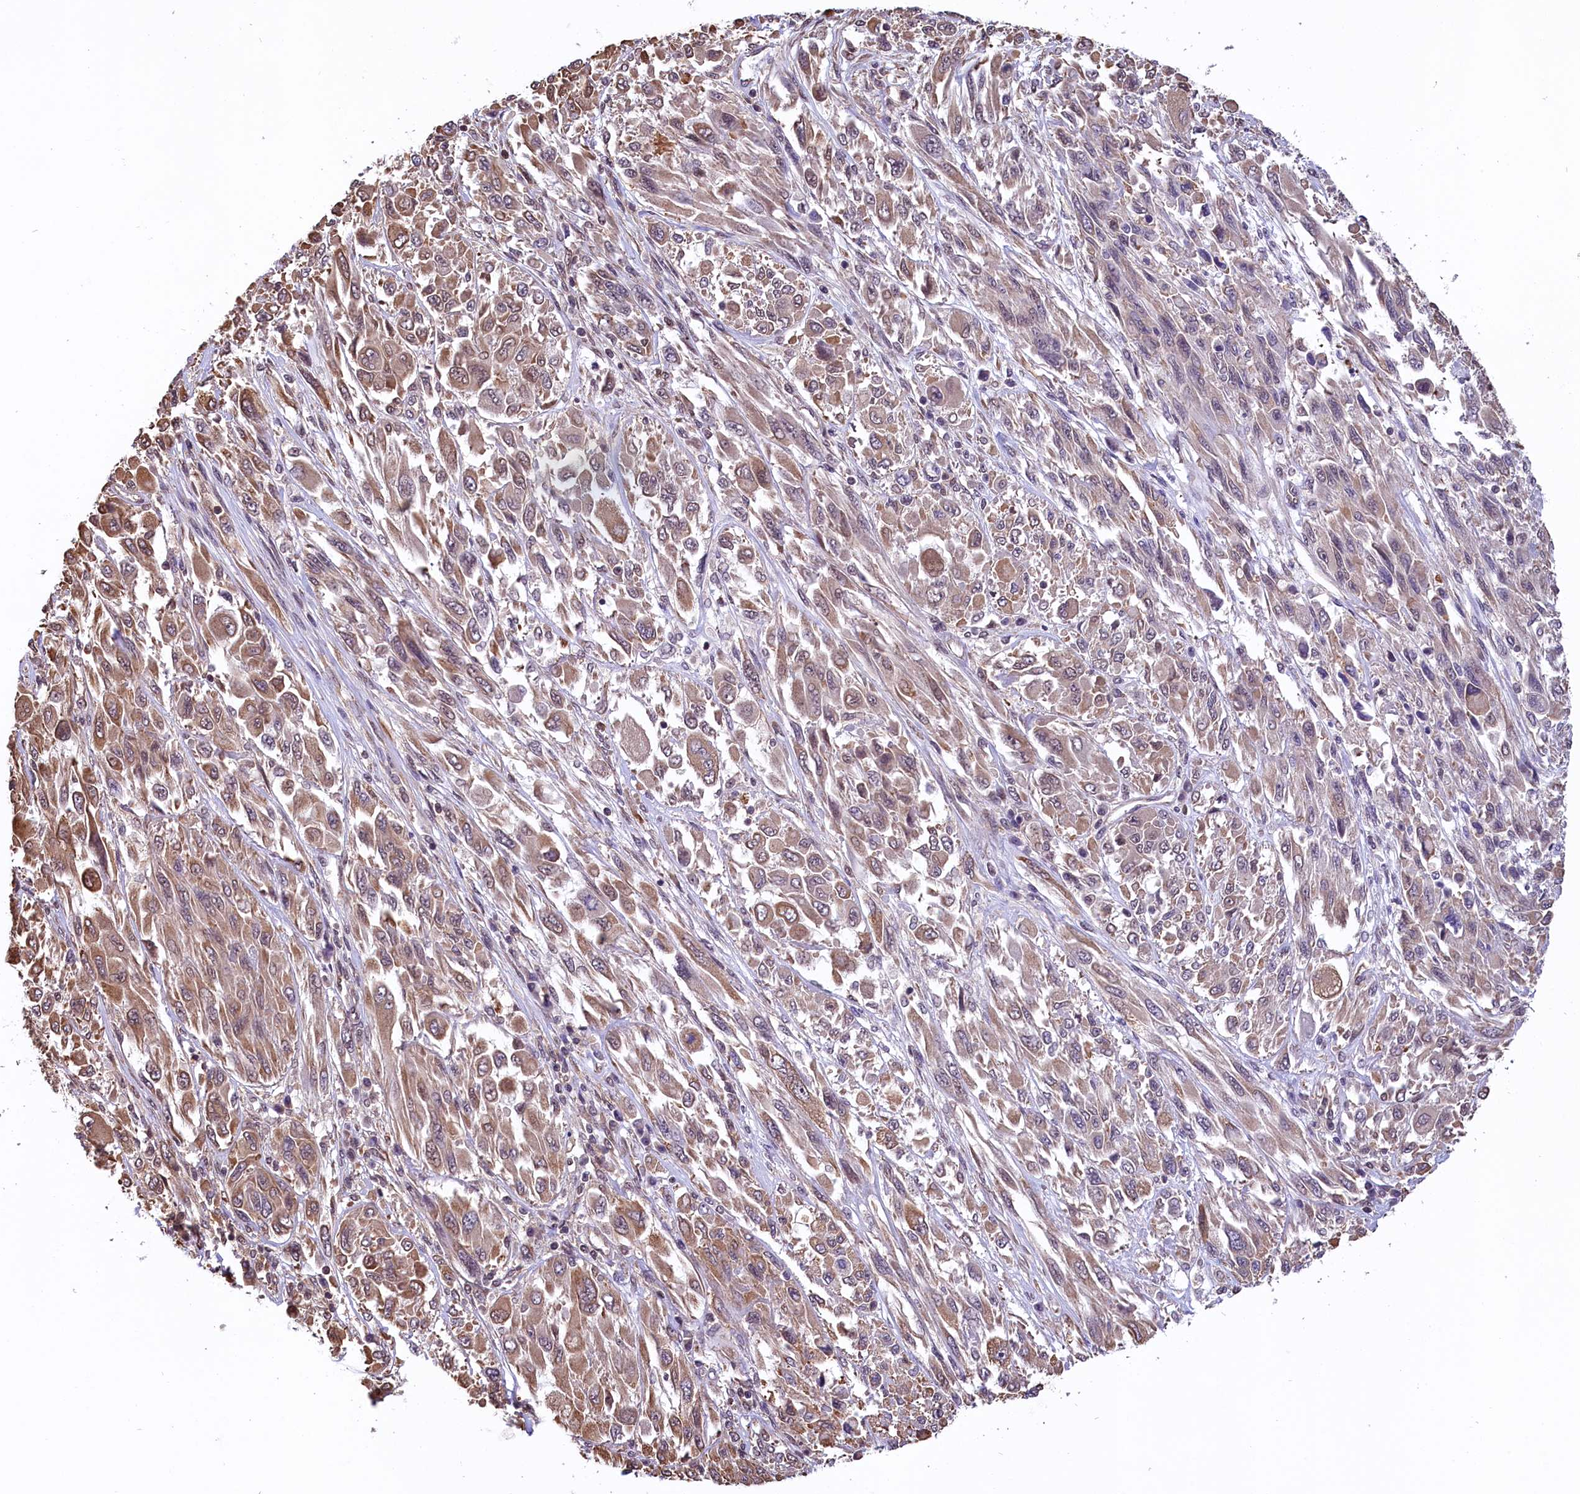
{"staining": {"intensity": "moderate", "quantity": ">75%", "location": "cytoplasmic/membranous"}, "tissue": "melanoma", "cell_type": "Tumor cells", "image_type": "cancer", "snomed": [{"axis": "morphology", "description": "Malignant melanoma, NOS"}, {"axis": "topography", "description": "Skin"}], "caption": "Malignant melanoma was stained to show a protein in brown. There is medium levels of moderate cytoplasmic/membranous positivity in about >75% of tumor cells.", "gene": "ZC3H4", "patient": {"sex": "female", "age": 91}}